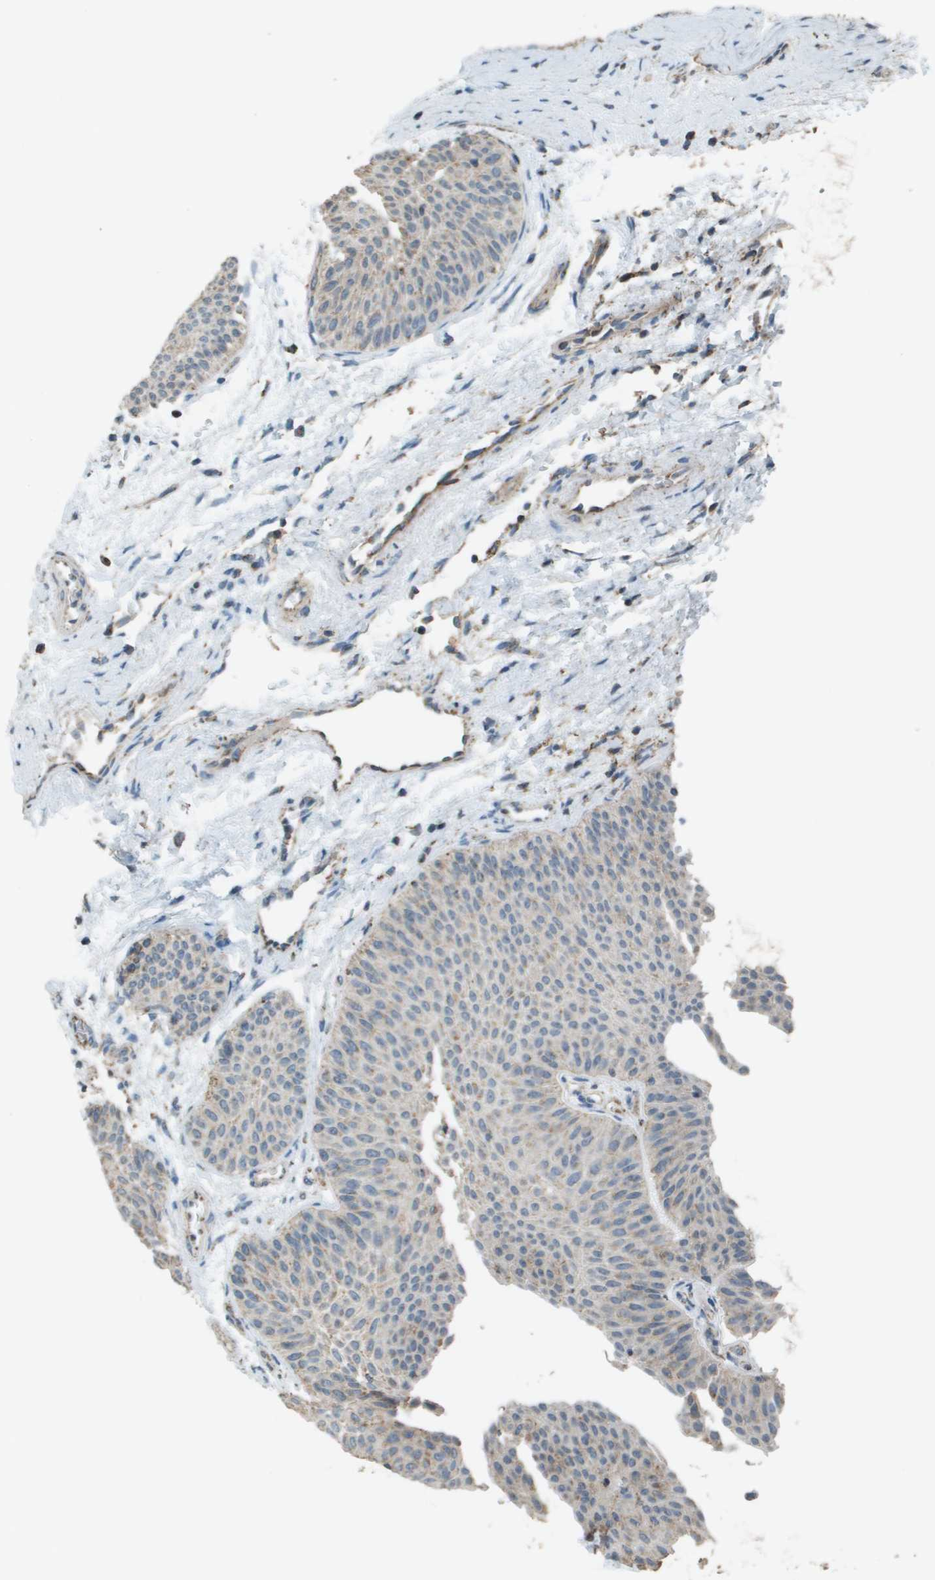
{"staining": {"intensity": "weak", "quantity": ">75%", "location": "cytoplasmic/membranous"}, "tissue": "urothelial cancer", "cell_type": "Tumor cells", "image_type": "cancer", "snomed": [{"axis": "morphology", "description": "Urothelial carcinoma, Low grade"}, {"axis": "topography", "description": "Urinary bladder"}], "caption": "This histopathology image displays immunohistochemistry staining of urothelial cancer, with low weak cytoplasmic/membranous positivity in approximately >75% of tumor cells.", "gene": "FH", "patient": {"sex": "female", "age": 60}}